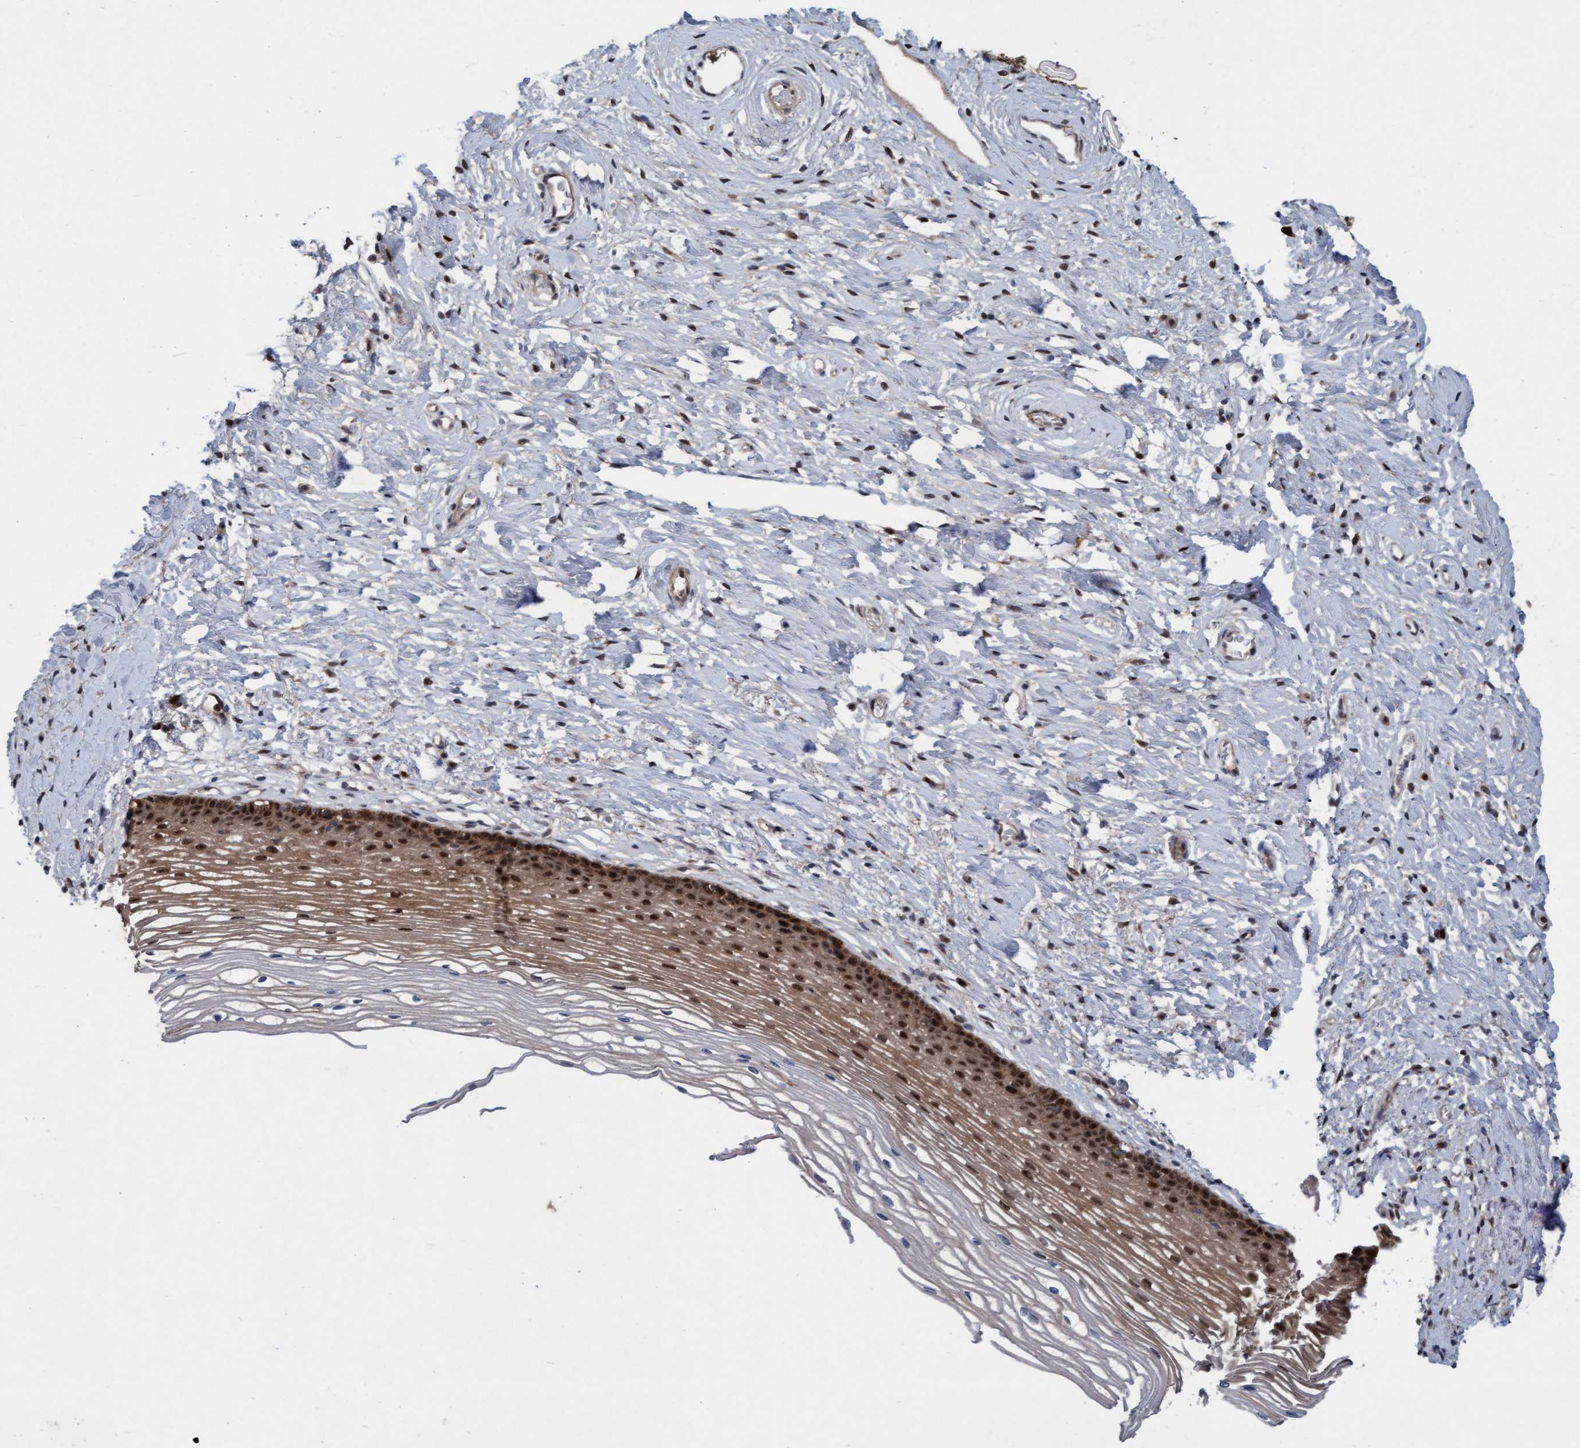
{"staining": {"intensity": "strong", "quantity": ">75%", "location": "cytoplasmic/membranous,nuclear"}, "tissue": "cervix", "cell_type": "Glandular cells", "image_type": "normal", "snomed": [{"axis": "morphology", "description": "Normal tissue, NOS"}, {"axis": "topography", "description": "Cervix"}], "caption": "The photomicrograph demonstrates a brown stain indicating the presence of a protein in the cytoplasmic/membranous,nuclear of glandular cells in cervix.", "gene": "RAP1GAP2", "patient": {"sex": "female", "age": 77}}